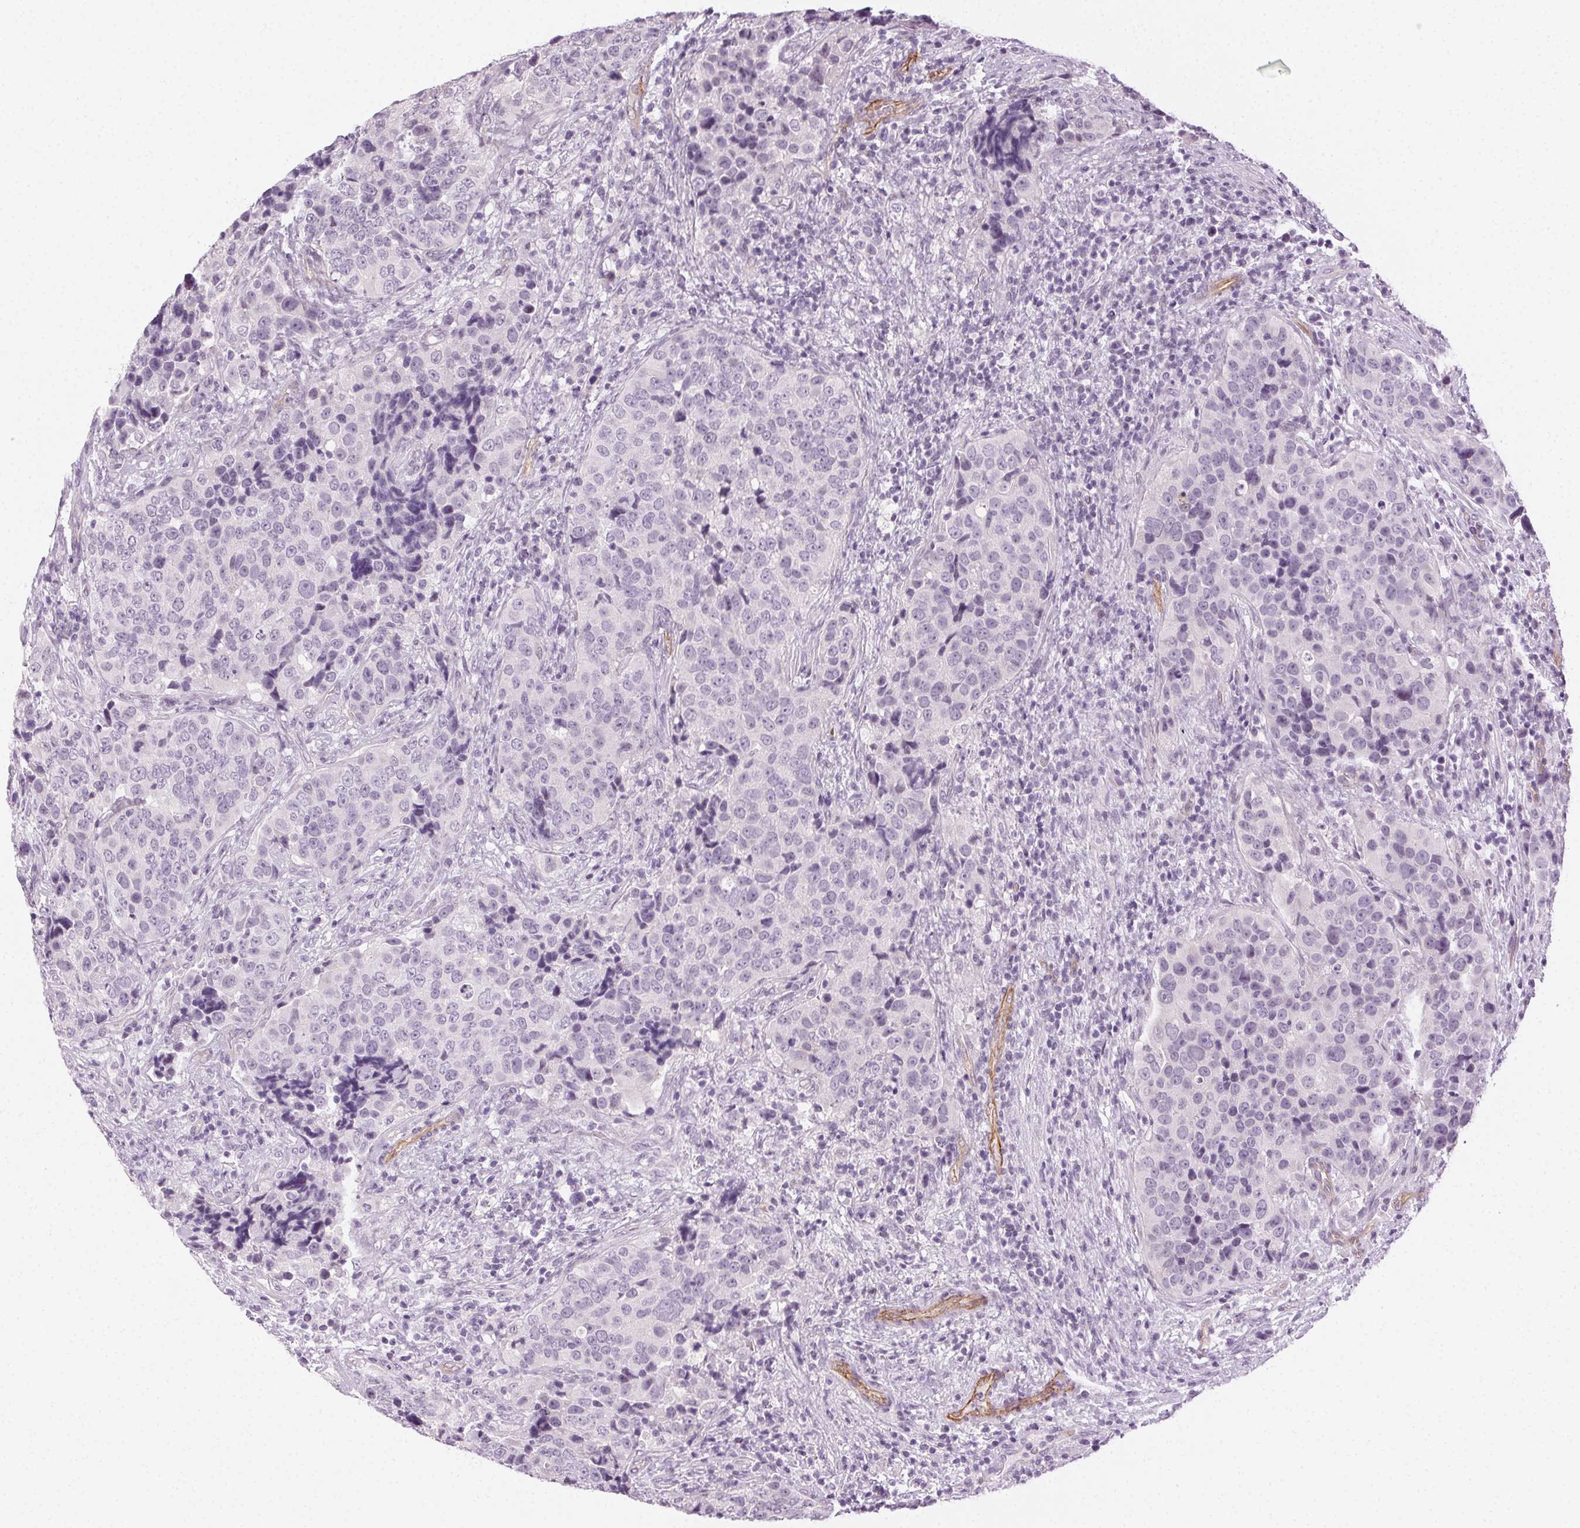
{"staining": {"intensity": "negative", "quantity": "none", "location": "none"}, "tissue": "urothelial cancer", "cell_type": "Tumor cells", "image_type": "cancer", "snomed": [{"axis": "morphology", "description": "Urothelial carcinoma, NOS"}, {"axis": "topography", "description": "Urinary bladder"}], "caption": "The IHC micrograph has no significant expression in tumor cells of urothelial cancer tissue.", "gene": "AIF1L", "patient": {"sex": "male", "age": 52}}